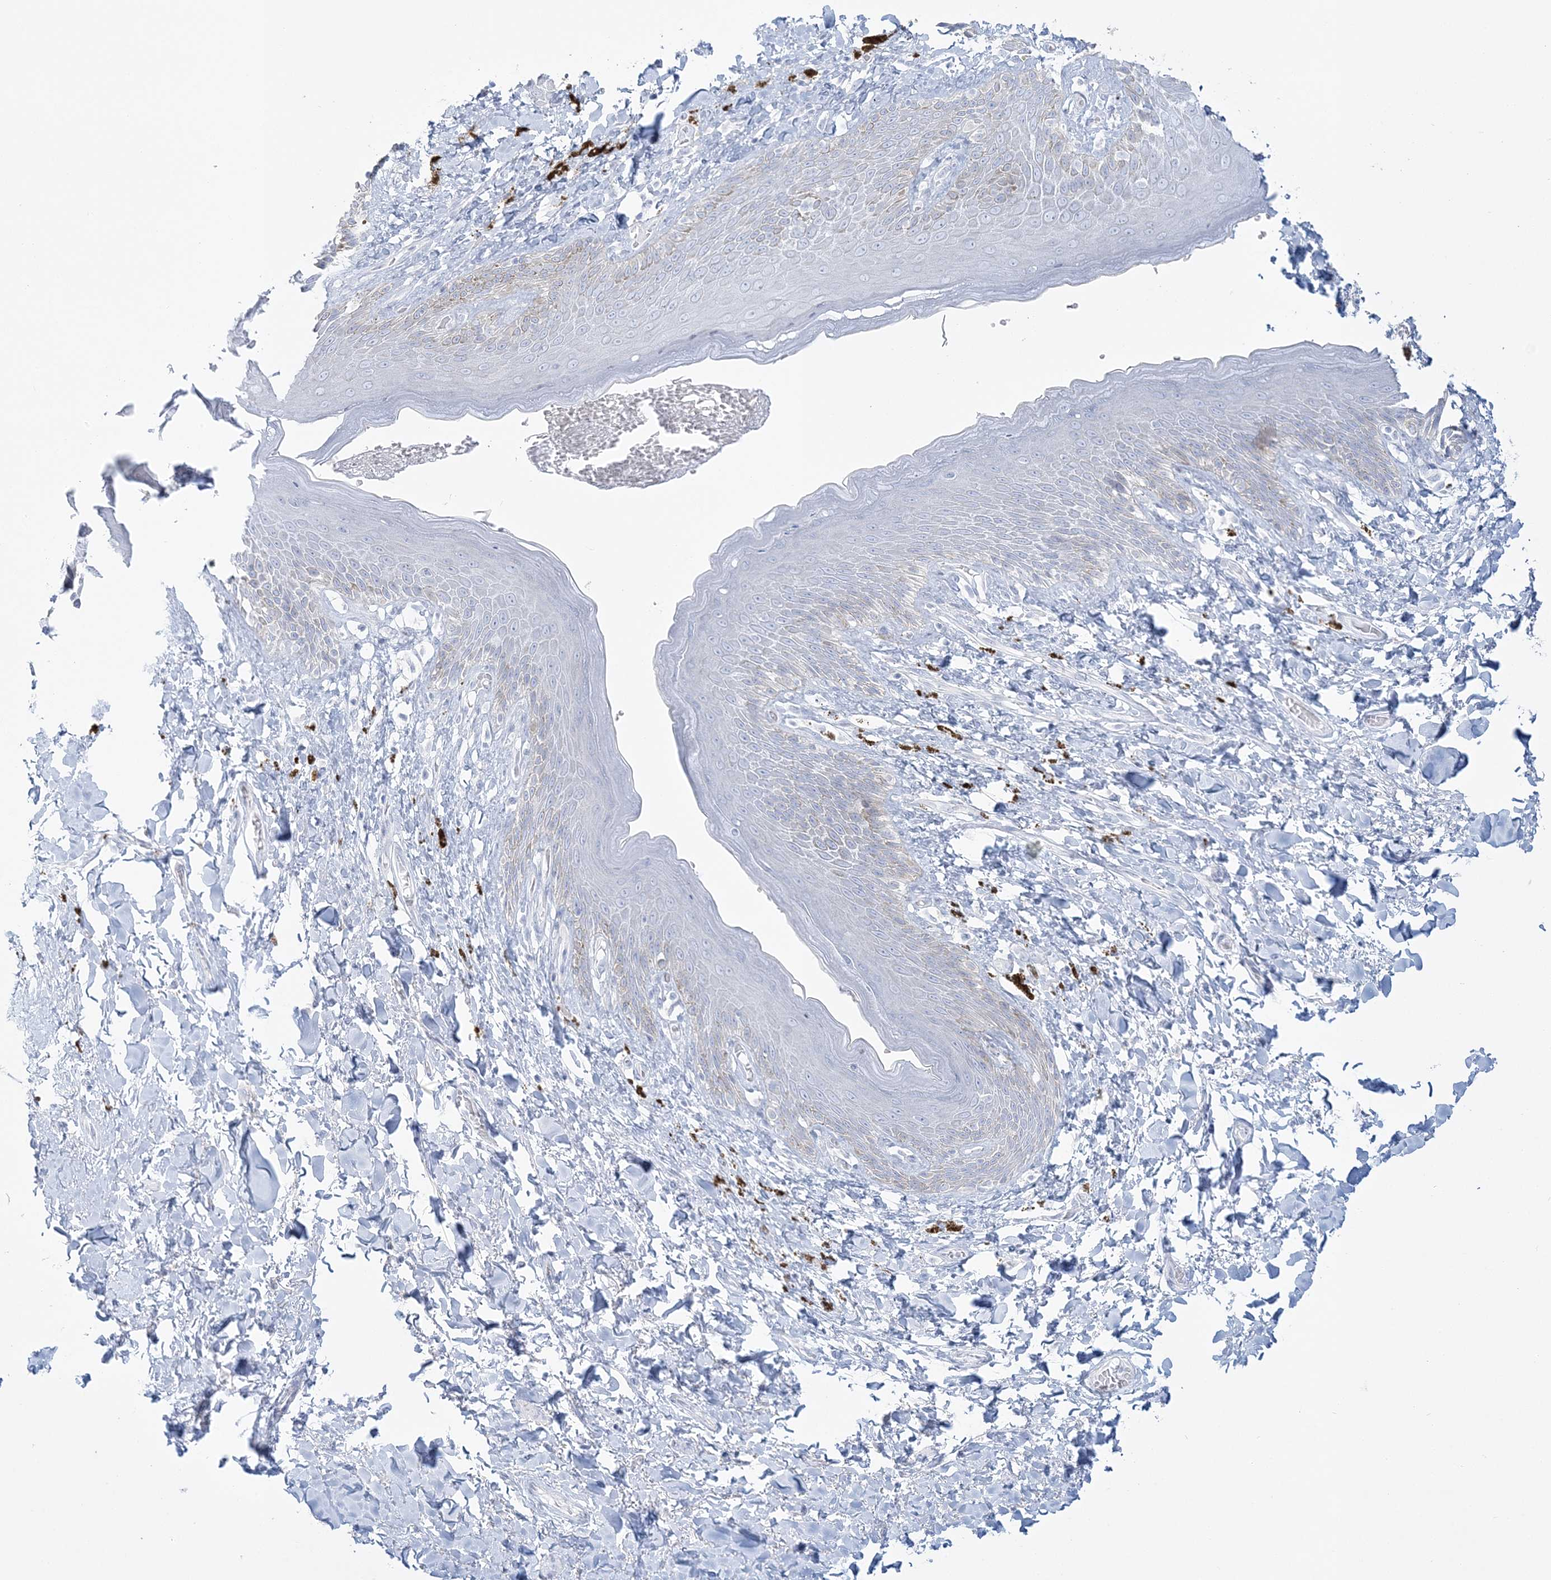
{"staining": {"intensity": "negative", "quantity": "none", "location": "none"}, "tissue": "skin", "cell_type": "Epidermal cells", "image_type": "normal", "snomed": [{"axis": "morphology", "description": "Normal tissue, NOS"}, {"axis": "topography", "description": "Anal"}], "caption": "This histopathology image is of benign skin stained with IHC to label a protein in brown with the nuclei are counter-stained blue. There is no staining in epidermal cells.", "gene": "ADGB", "patient": {"sex": "female", "age": 78}}